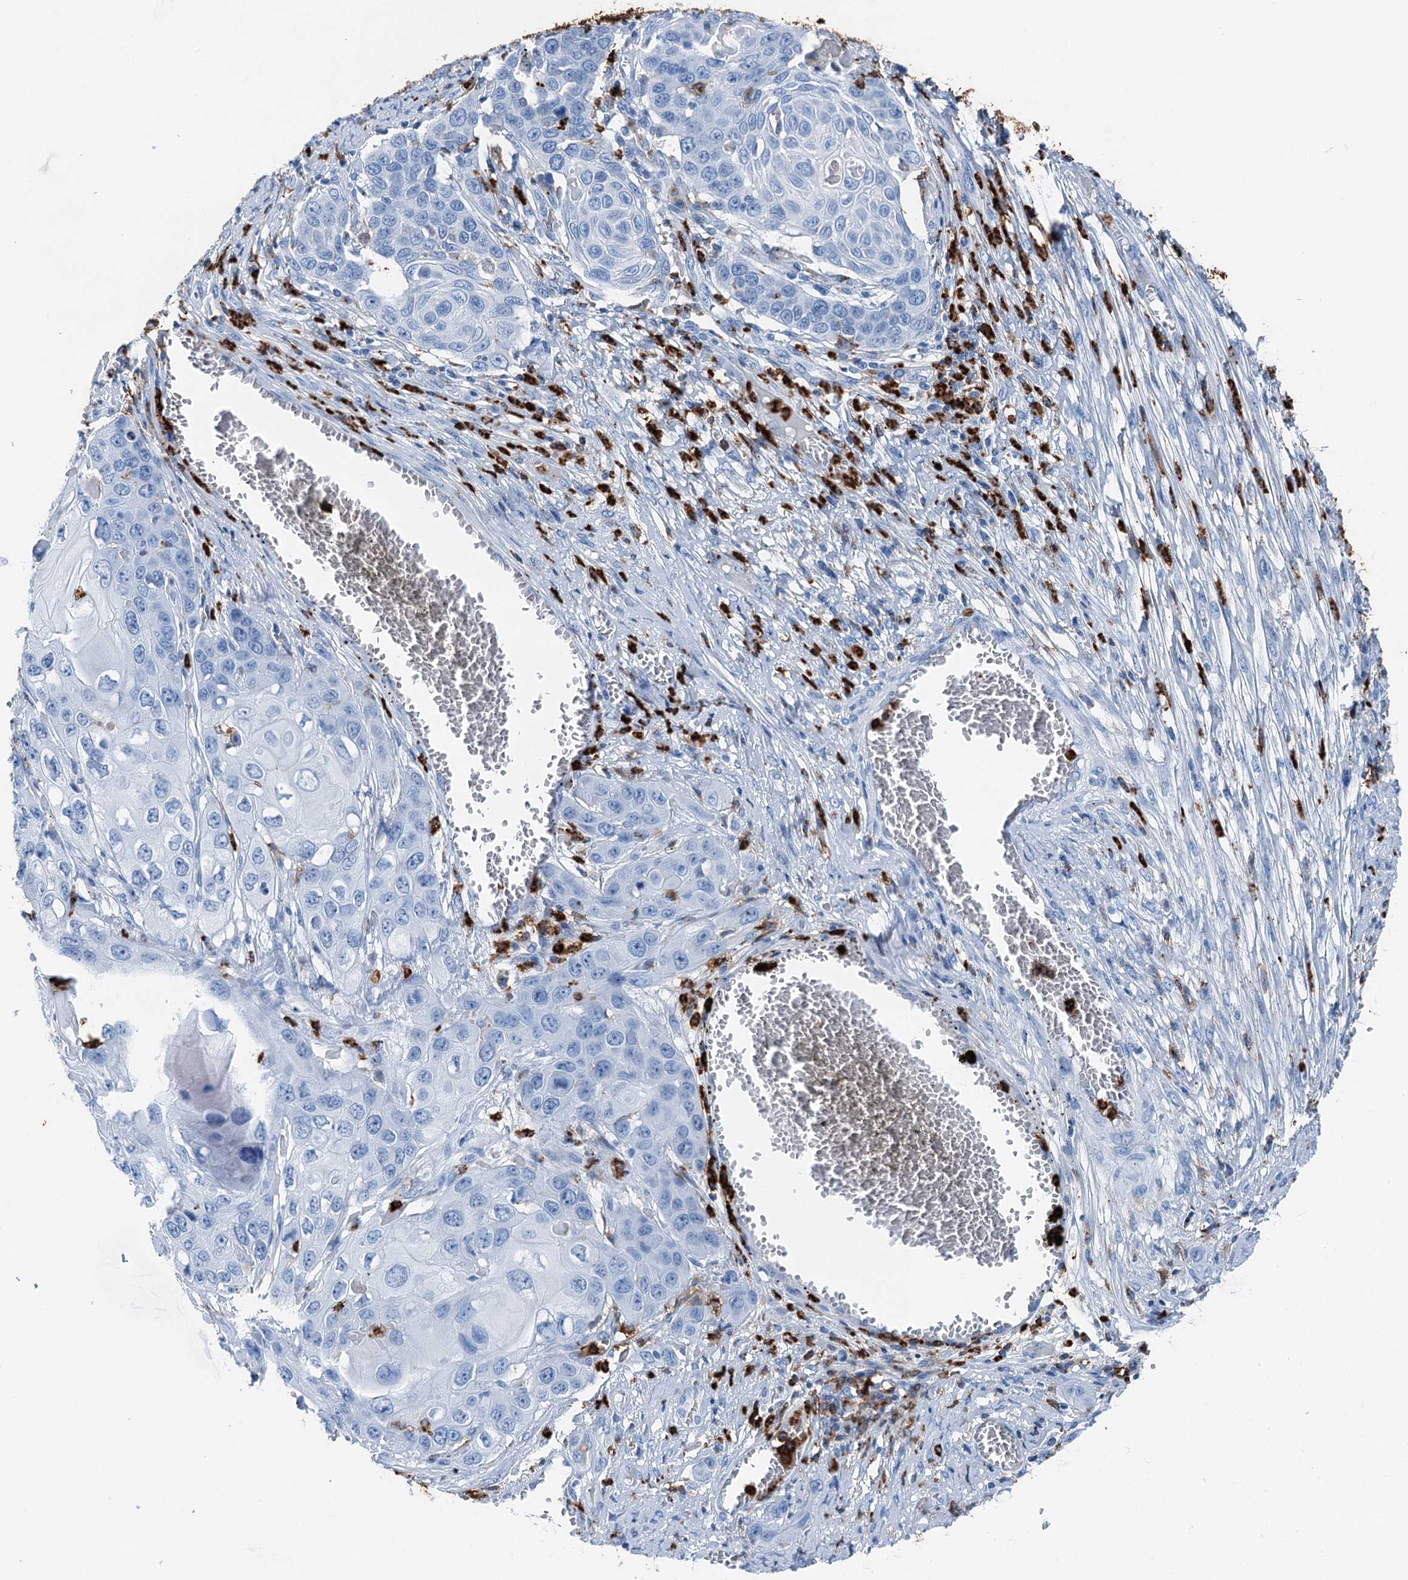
{"staining": {"intensity": "negative", "quantity": "none", "location": "none"}, "tissue": "skin cancer", "cell_type": "Tumor cells", "image_type": "cancer", "snomed": [{"axis": "morphology", "description": "Squamous cell carcinoma, NOS"}, {"axis": "topography", "description": "Skin"}], "caption": "This is an immunohistochemistry photomicrograph of human skin cancer. There is no positivity in tumor cells.", "gene": "PLAC8", "patient": {"sex": "male", "age": 55}}